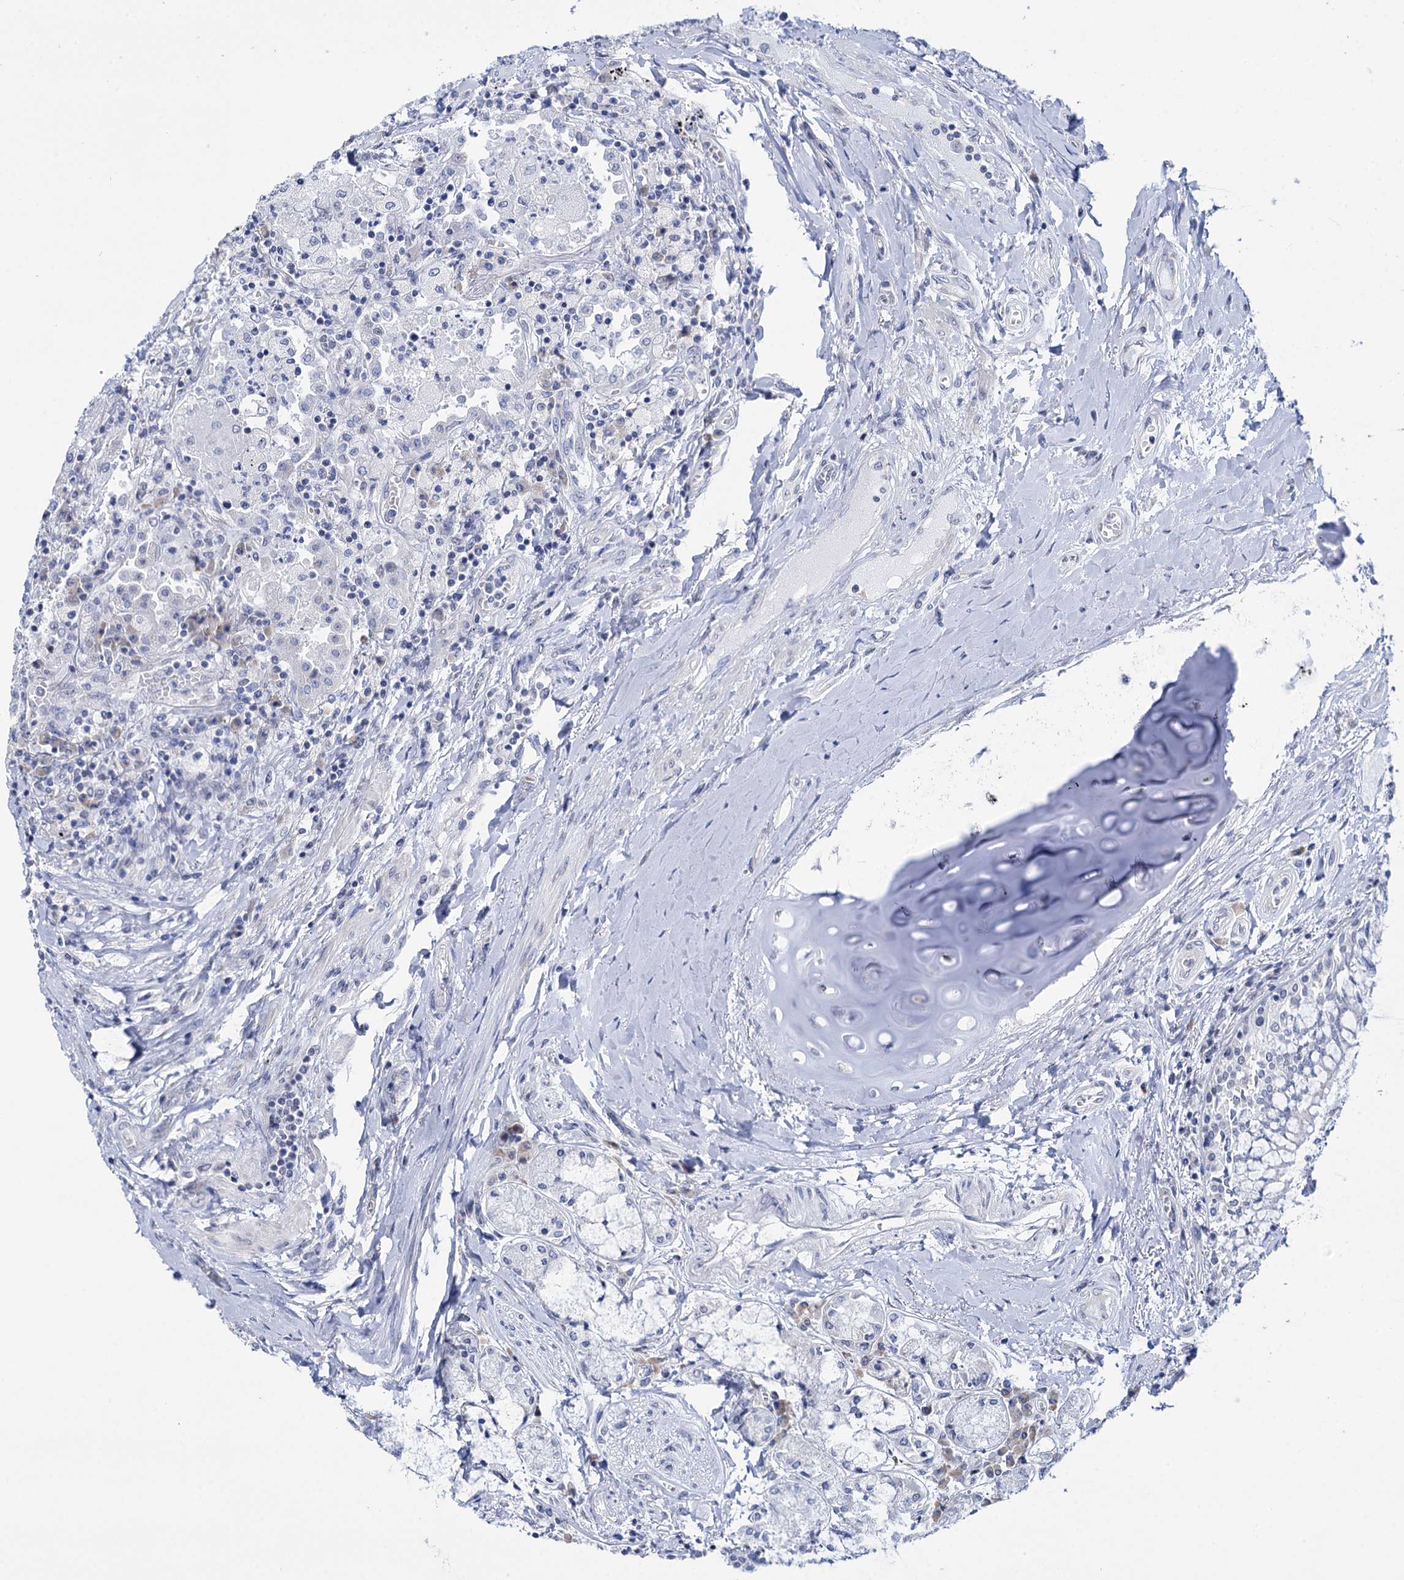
{"staining": {"intensity": "moderate", "quantity": "25%-75%", "location": "nuclear"}, "tissue": "lung", "cell_type": "Alveolar cells", "image_type": "normal", "snomed": [{"axis": "morphology", "description": "Normal tissue, NOS"}, {"axis": "topography", "description": "Bronchus"}, {"axis": "topography", "description": "Lung"}], "caption": "Lung stained with DAB IHC displays medium levels of moderate nuclear positivity in approximately 25%-75% of alveolar cells.", "gene": "SPATS2", "patient": {"sex": "female", "age": 49}}